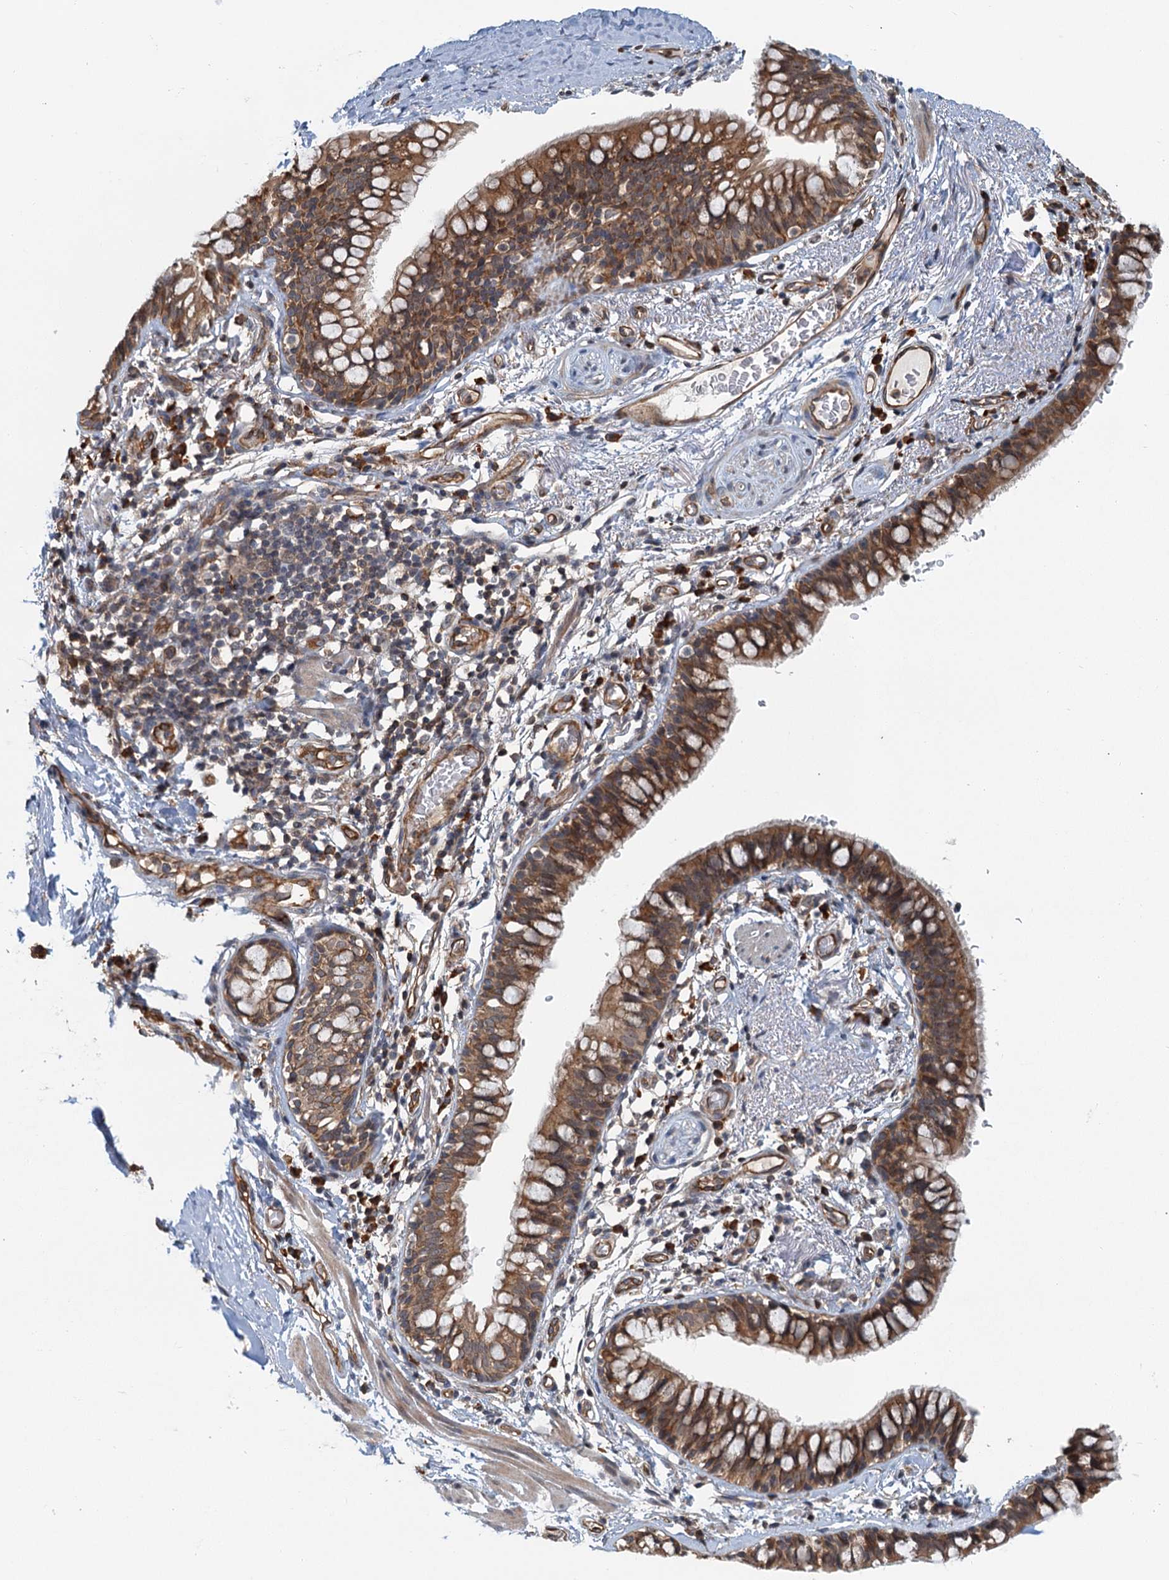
{"staining": {"intensity": "moderate", "quantity": ">75%", "location": "cytoplasmic/membranous"}, "tissue": "bronchus", "cell_type": "Respiratory epithelial cells", "image_type": "normal", "snomed": [{"axis": "morphology", "description": "Normal tissue, NOS"}, {"axis": "topography", "description": "Cartilage tissue"}, {"axis": "topography", "description": "Bronchus"}], "caption": "Bronchus stained with a brown dye displays moderate cytoplasmic/membranous positive staining in about >75% of respiratory epithelial cells.", "gene": "ZNF527", "patient": {"sex": "female", "age": 36}}